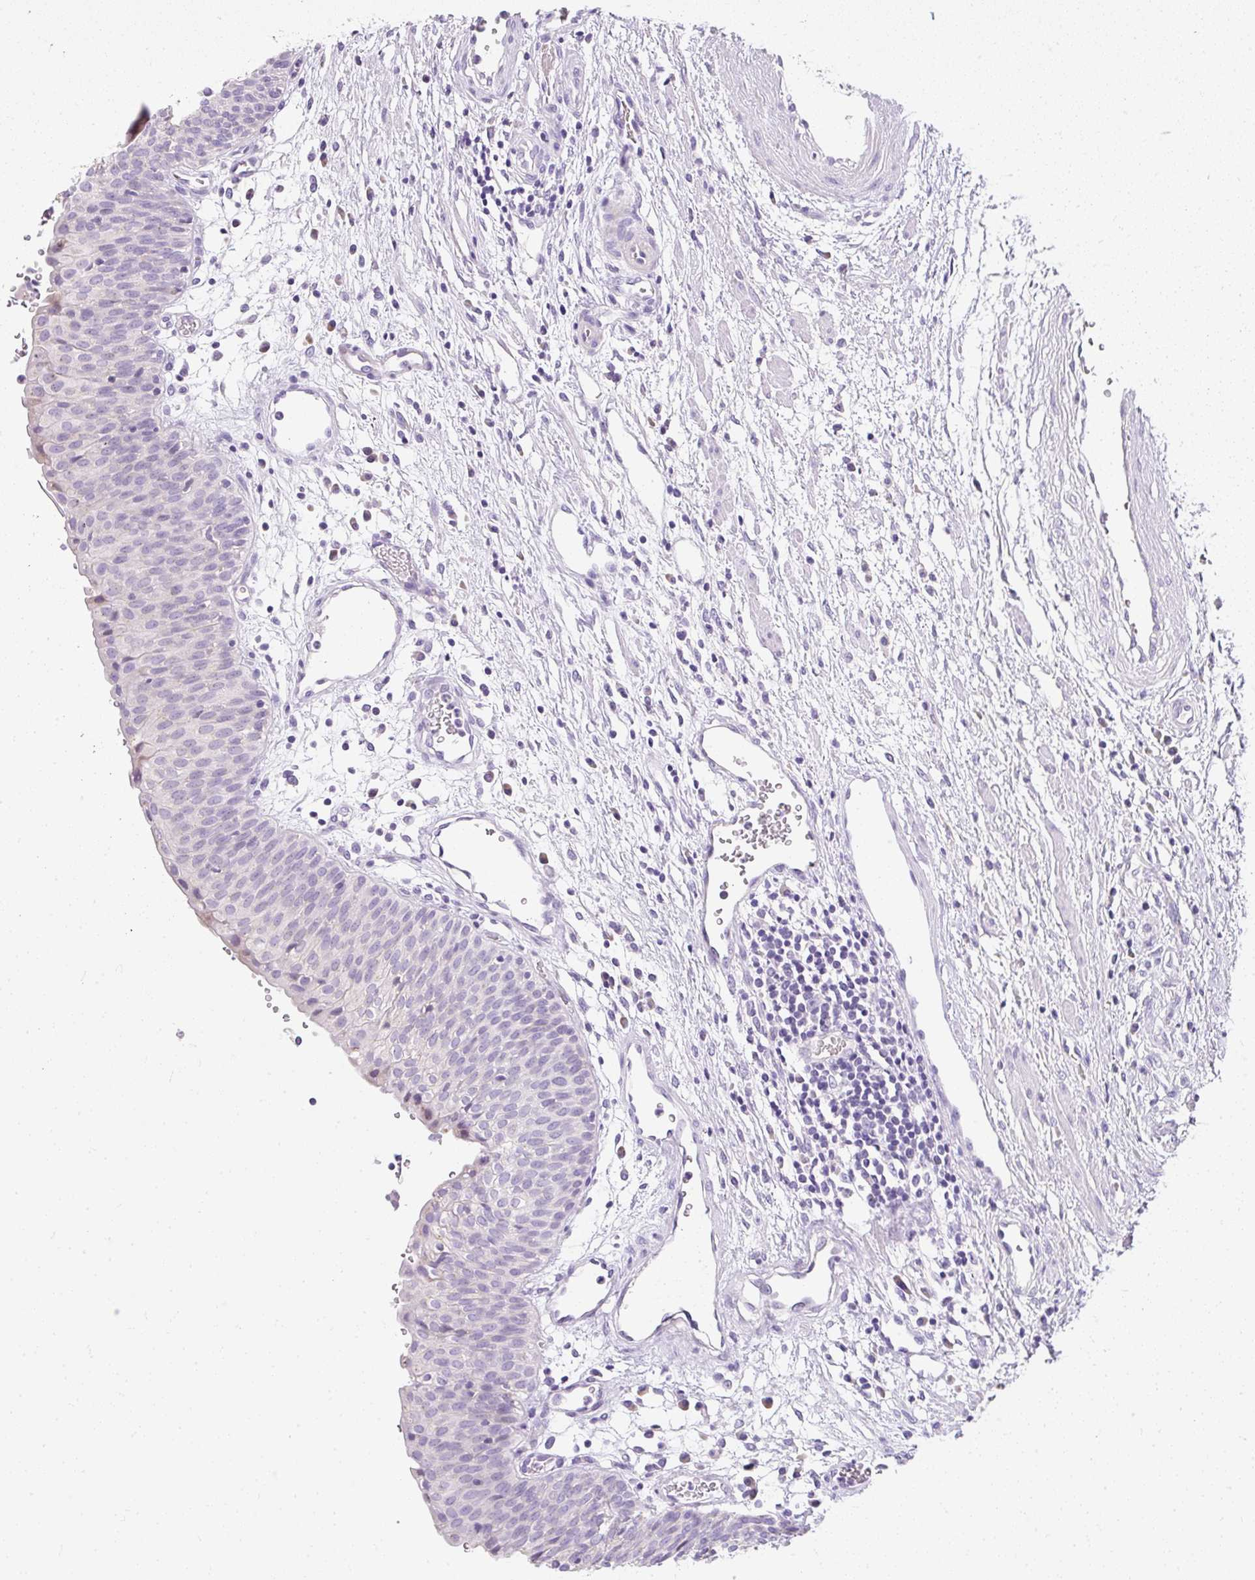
{"staining": {"intensity": "weak", "quantity": "<25%", "location": "cytoplasmic/membranous"}, "tissue": "urinary bladder", "cell_type": "Urothelial cells", "image_type": "normal", "snomed": [{"axis": "morphology", "description": "Normal tissue, NOS"}, {"axis": "topography", "description": "Urinary bladder"}], "caption": "DAB immunohistochemical staining of unremarkable human urinary bladder demonstrates no significant positivity in urothelial cells. (Immunohistochemistry, brightfield microscopy, high magnification).", "gene": "DTX4", "patient": {"sex": "male", "age": 55}}